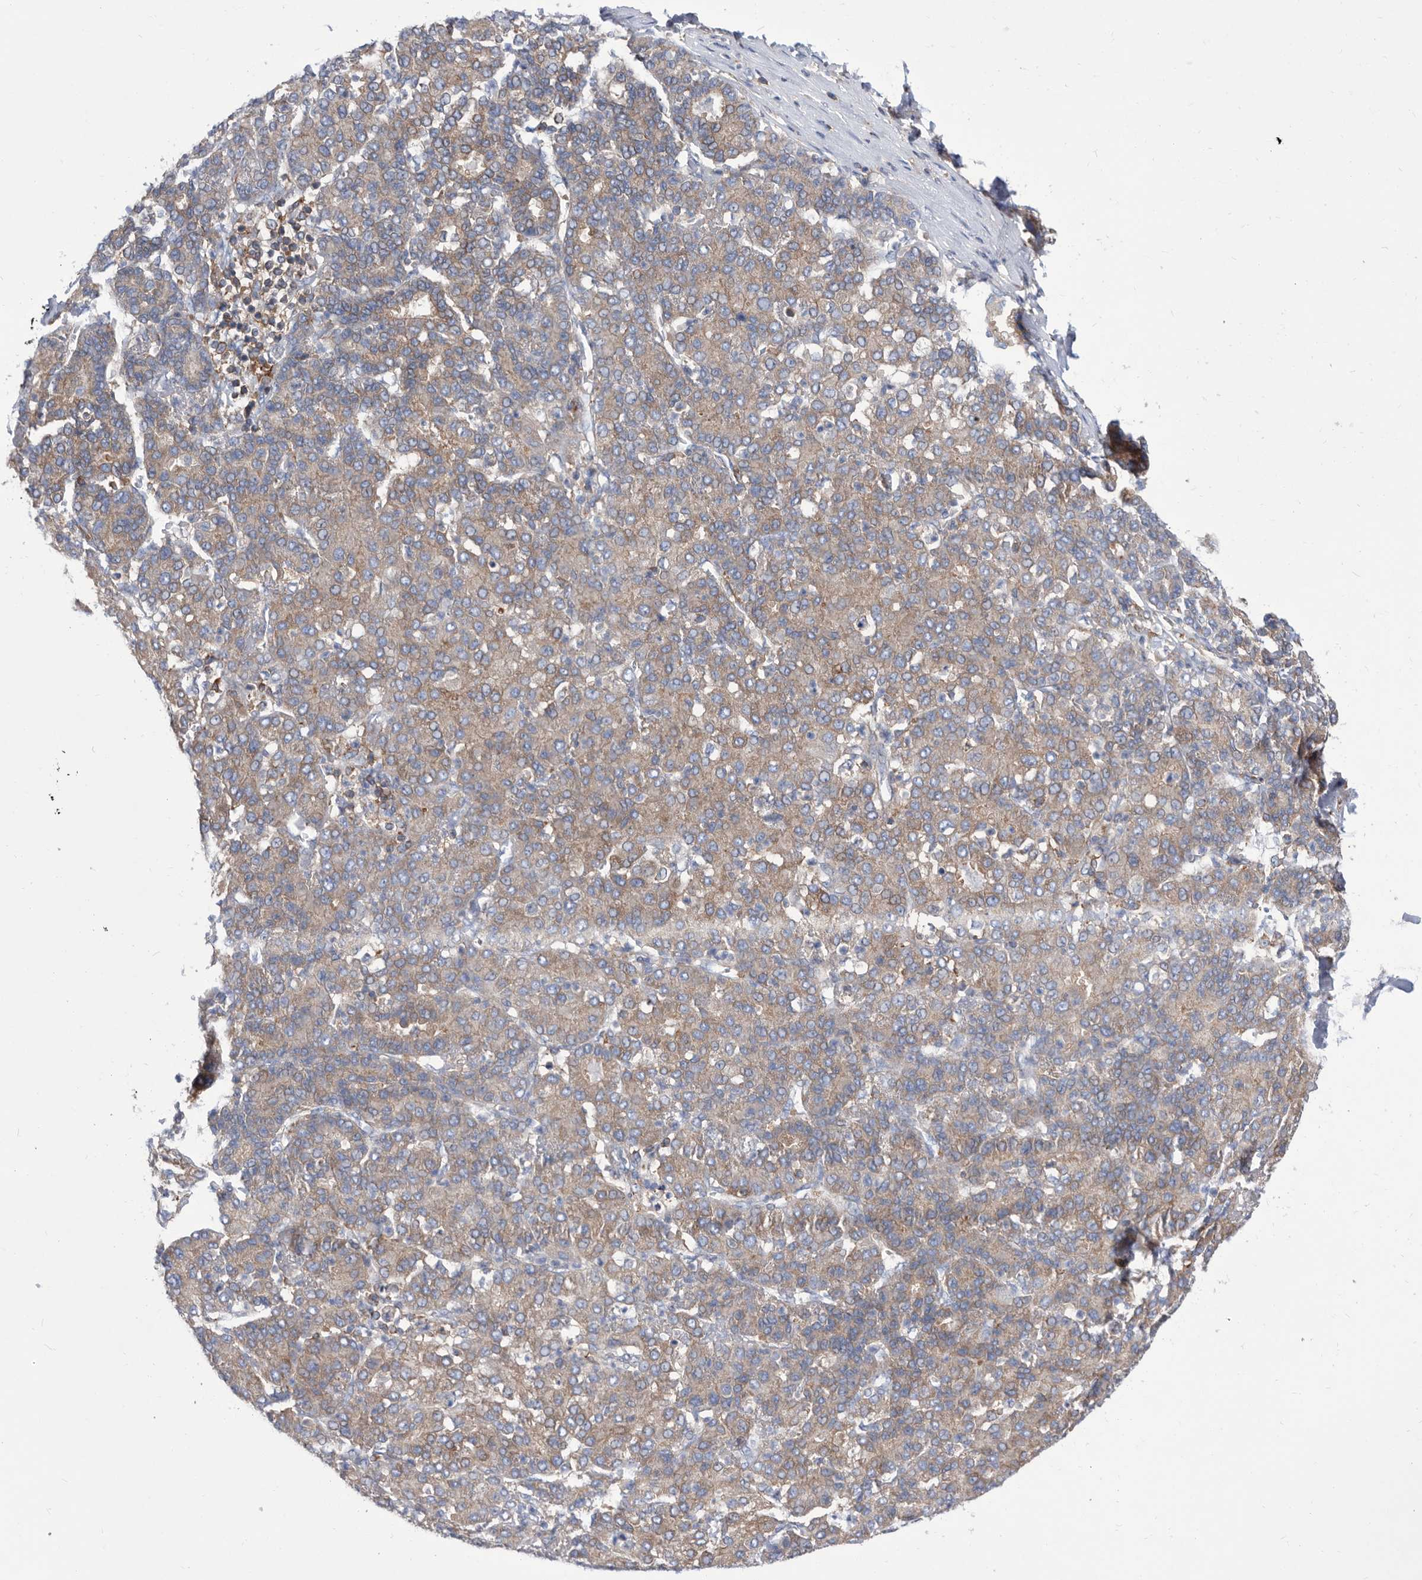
{"staining": {"intensity": "weak", "quantity": "25%-75%", "location": "cytoplasmic/membranous"}, "tissue": "liver cancer", "cell_type": "Tumor cells", "image_type": "cancer", "snomed": [{"axis": "morphology", "description": "Carcinoma, Hepatocellular, NOS"}, {"axis": "topography", "description": "Liver"}], "caption": "Immunohistochemical staining of liver cancer (hepatocellular carcinoma) demonstrates low levels of weak cytoplasmic/membranous staining in approximately 25%-75% of tumor cells.", "gene": "SMG7", "patient": {"sex": "male", "age": 65}}